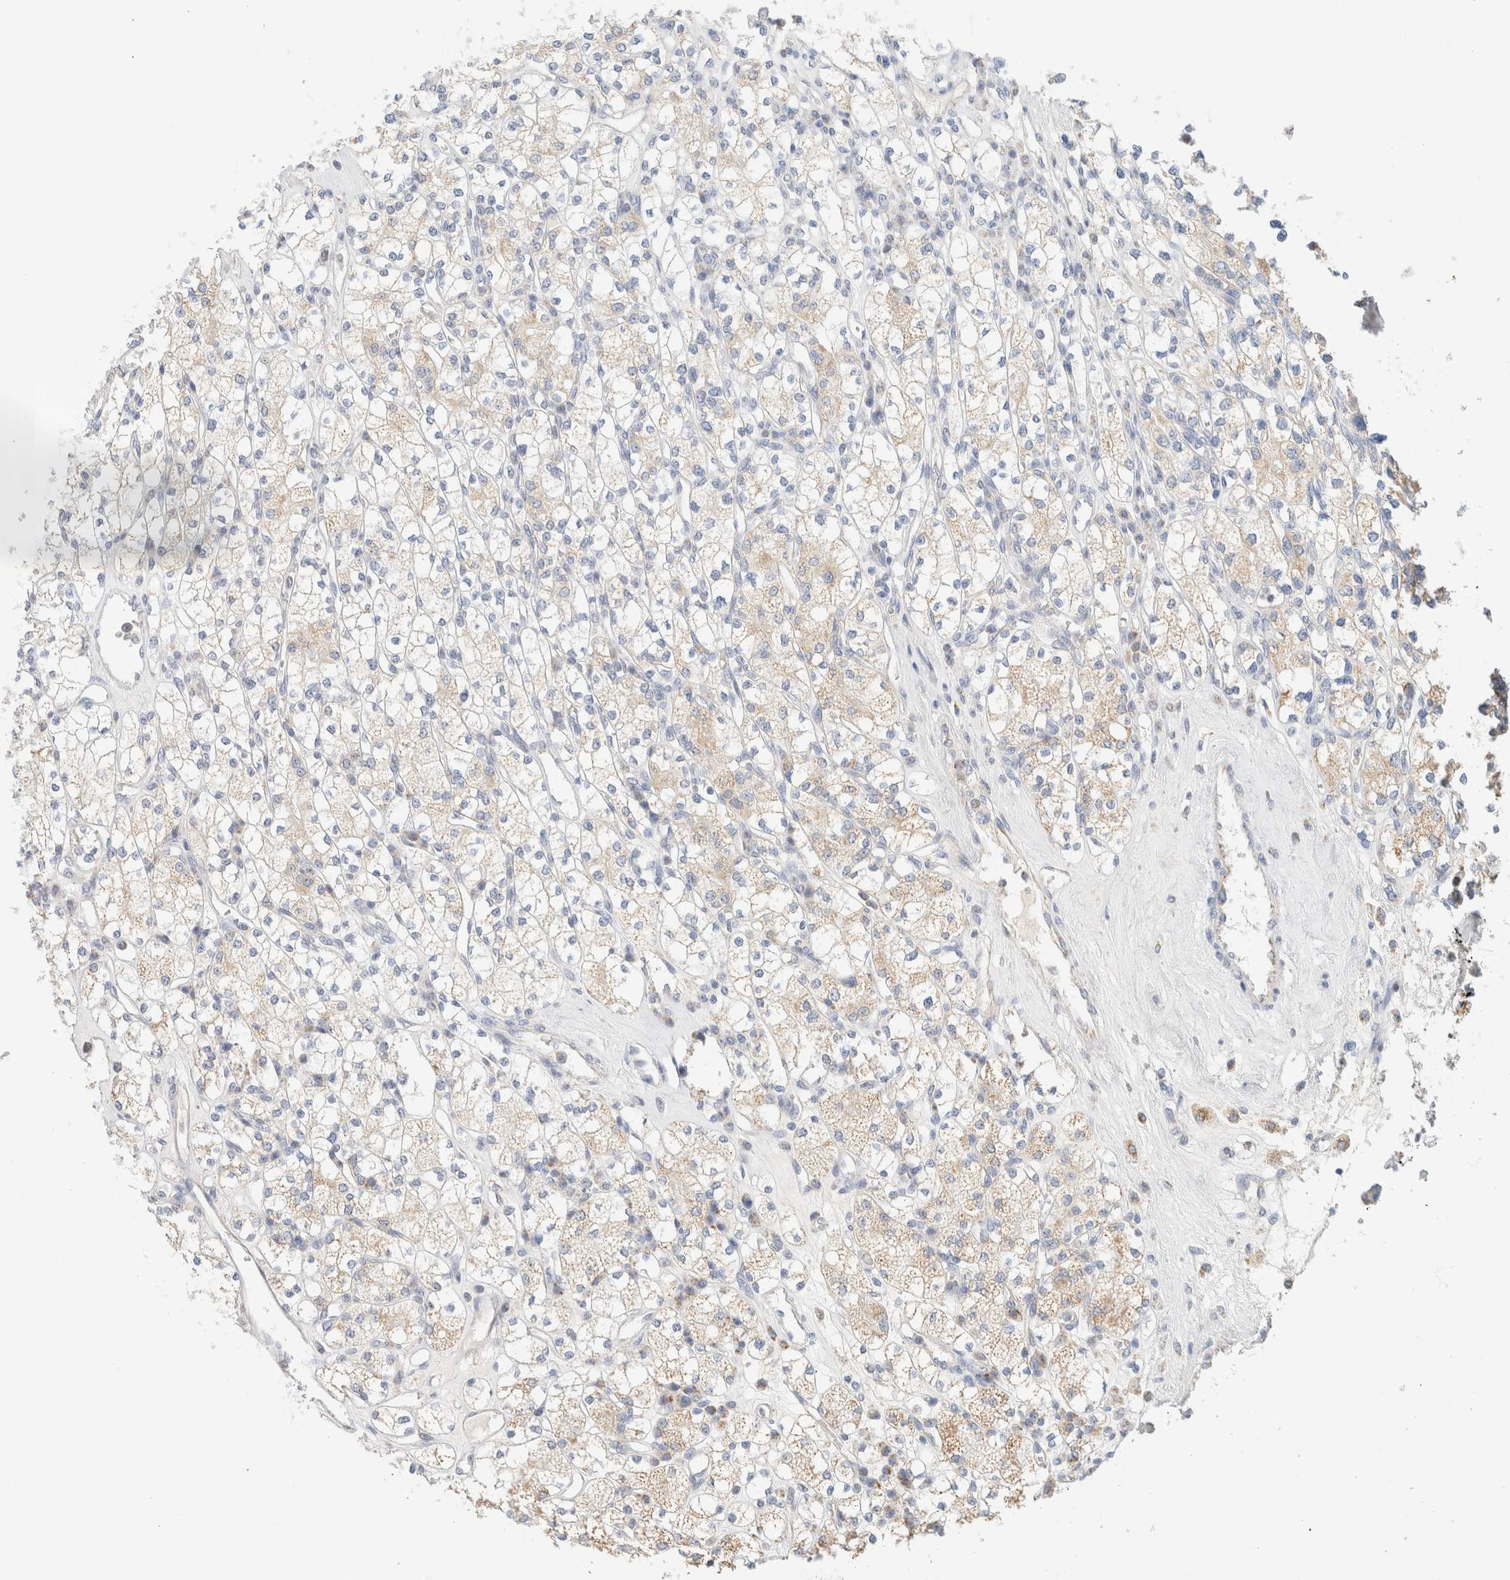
{"staining": {"intensity": "weak", "quantity": "25%-75%", "location": "cytoplasmic/membranous"}, "tissue": "renal cancer", "cell_type": "Tumor cells", "image_type": "cancer", "snomed": [{"axis": "morphology", "description": "Adenocarcinoma, NOS"}, {"axis": "topography", "description": "Kidney"}], "caption": "Adenocarcinoma (renal) stained for a protein displays weak cytoplasmic/membranous positivity in tumor cells. Immunohistochemistry (ihc) stains the protein in brown and the nuclei are stained blue.", "gene": "HDHD3", "patient": {"sex": "male", "age": 77}}